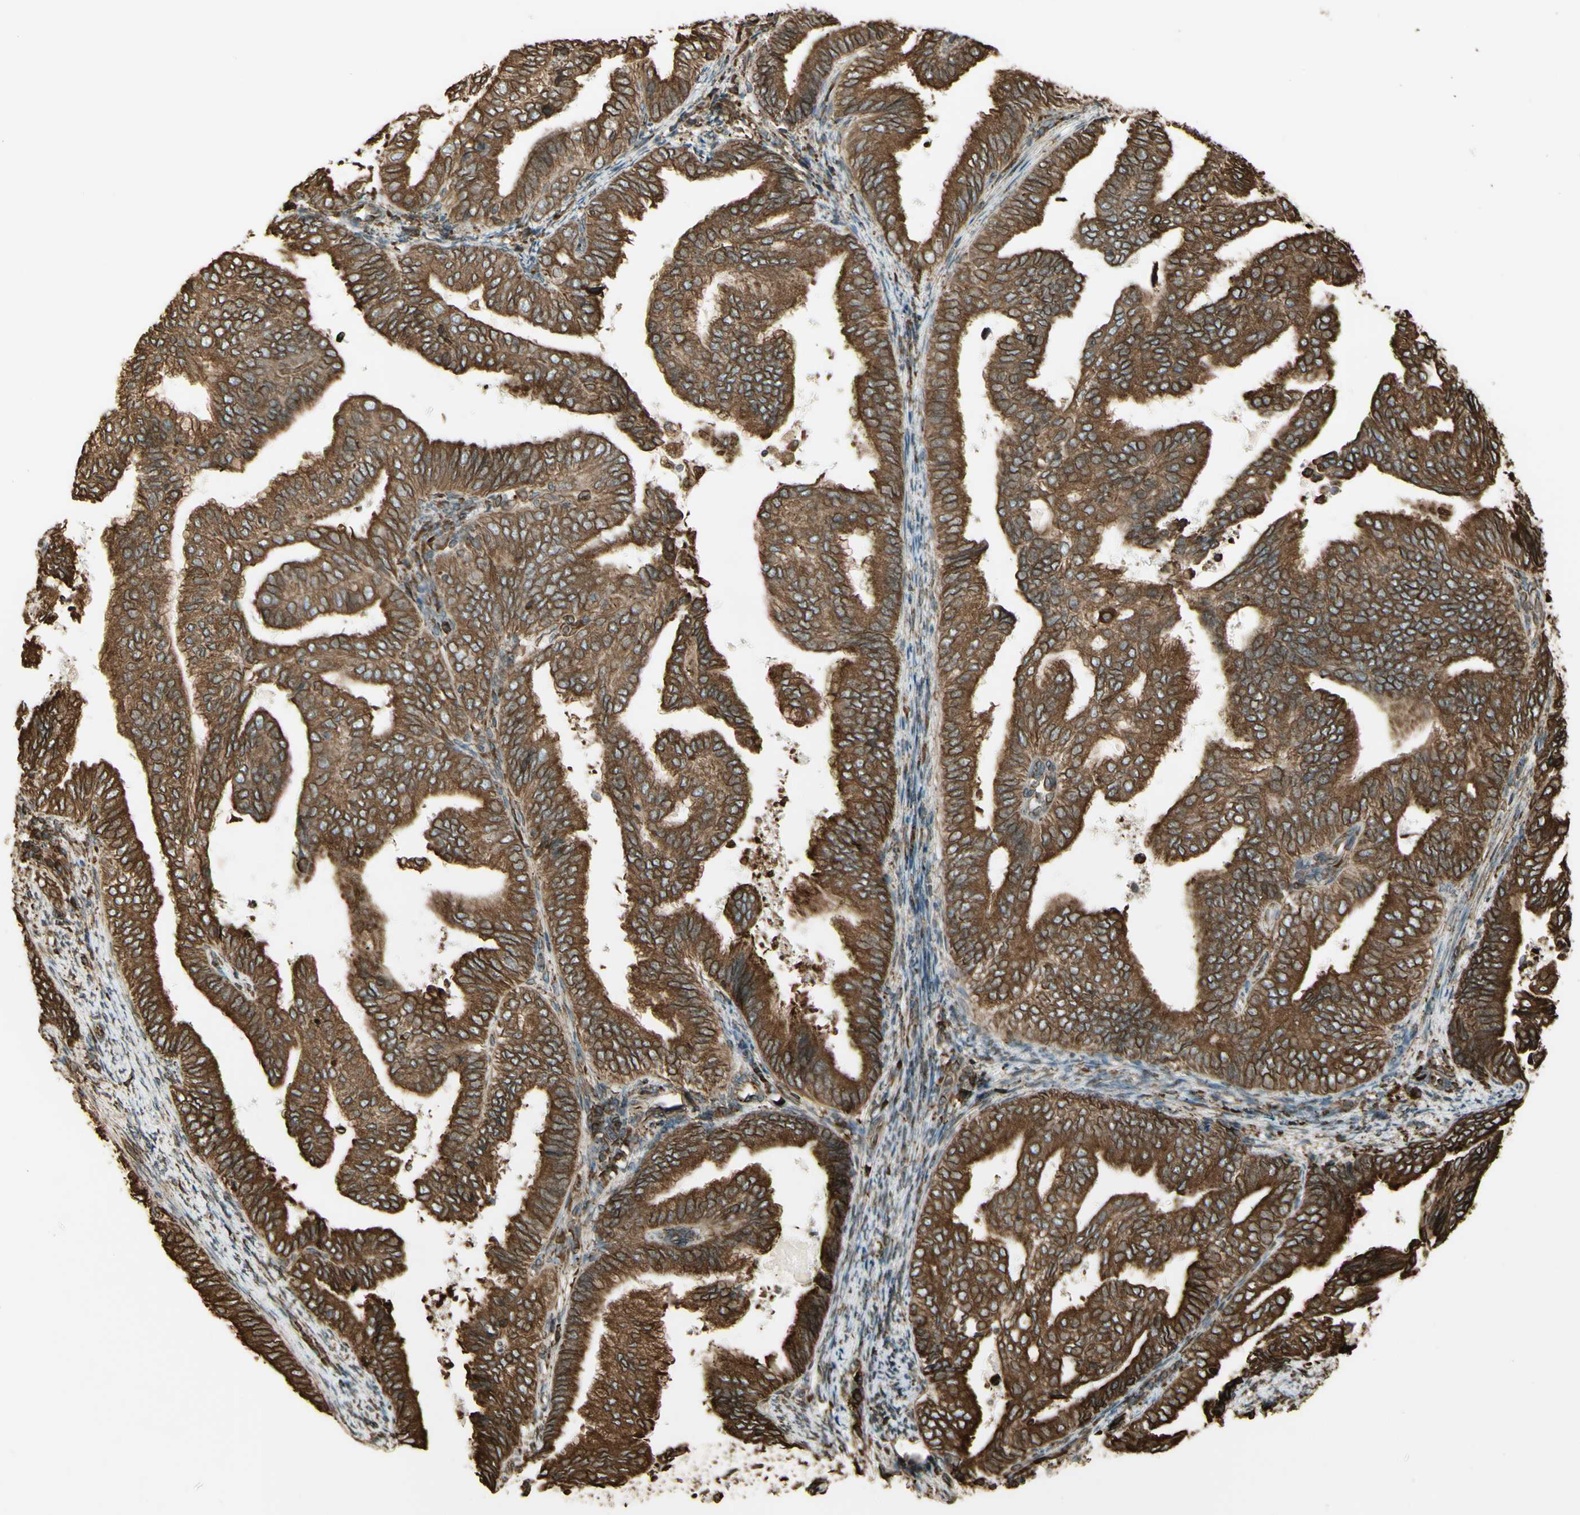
{"staining": {"intensity": "moderate", "quantity": ">75%", "location": "cytoplasmic/membranous"}, "tissue": "endometrial cancer", "cell_type": "Tumor cells", "image_type": "cancer", "snomed": [{"axis": "morphology", "description": "Adenocarcinoma, NOS"}, {"axis": "topography", "description": "Endometrium"}], "caption": "Endometrial cancer (adenocarcinoma) was stained to show a protein in brown. There is medium levels of moderate cytoplasmic/membranous staining in approximately >75% of tumor cells.", "gene": "CANX", "patient": {"sex": "female", "age": 58}}